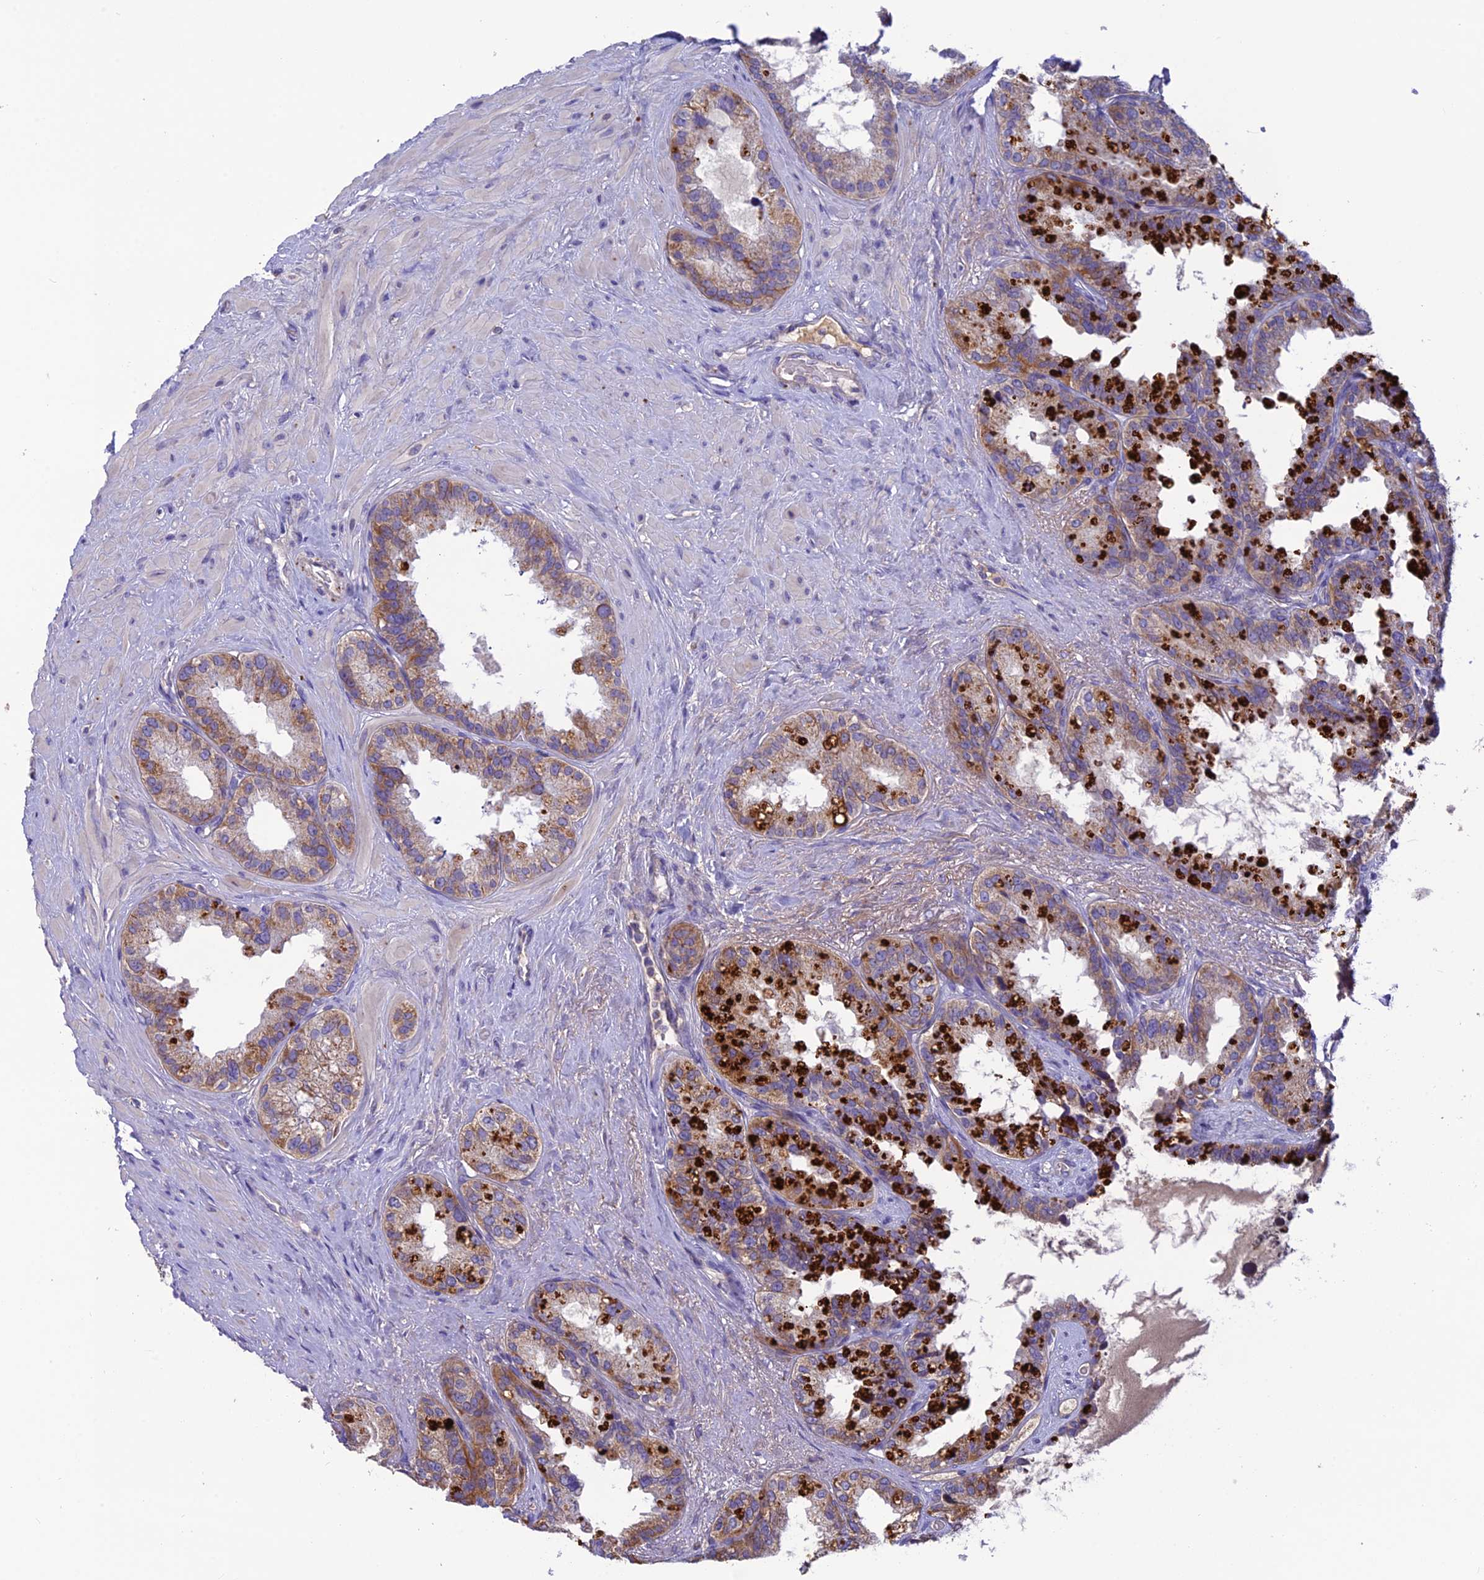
{"staining": {"intensity": "moderate", "quantity": ">75%", "location": "cytoplasmic/membranous"}, "tissue": "seminal vesicle", "cell_type": "Glandular cells", "image_type": "normal", "snomed": [{"axis": "morphology", "description": "Normal tissue, NOS"}, {"axis": "topography", "description": "Seminal veicle"}], "caption": "This photomicrograph displays unremarkable seminal vesicle stained with immunohistochemistry to label a protein in brown. The cytoplasmic/membranous of glandular cells show moderate positivity for the protein. Nuclei are counter-stained blue.", "gene": "PZP", "patient": {"sex": "male", "age": 80}}